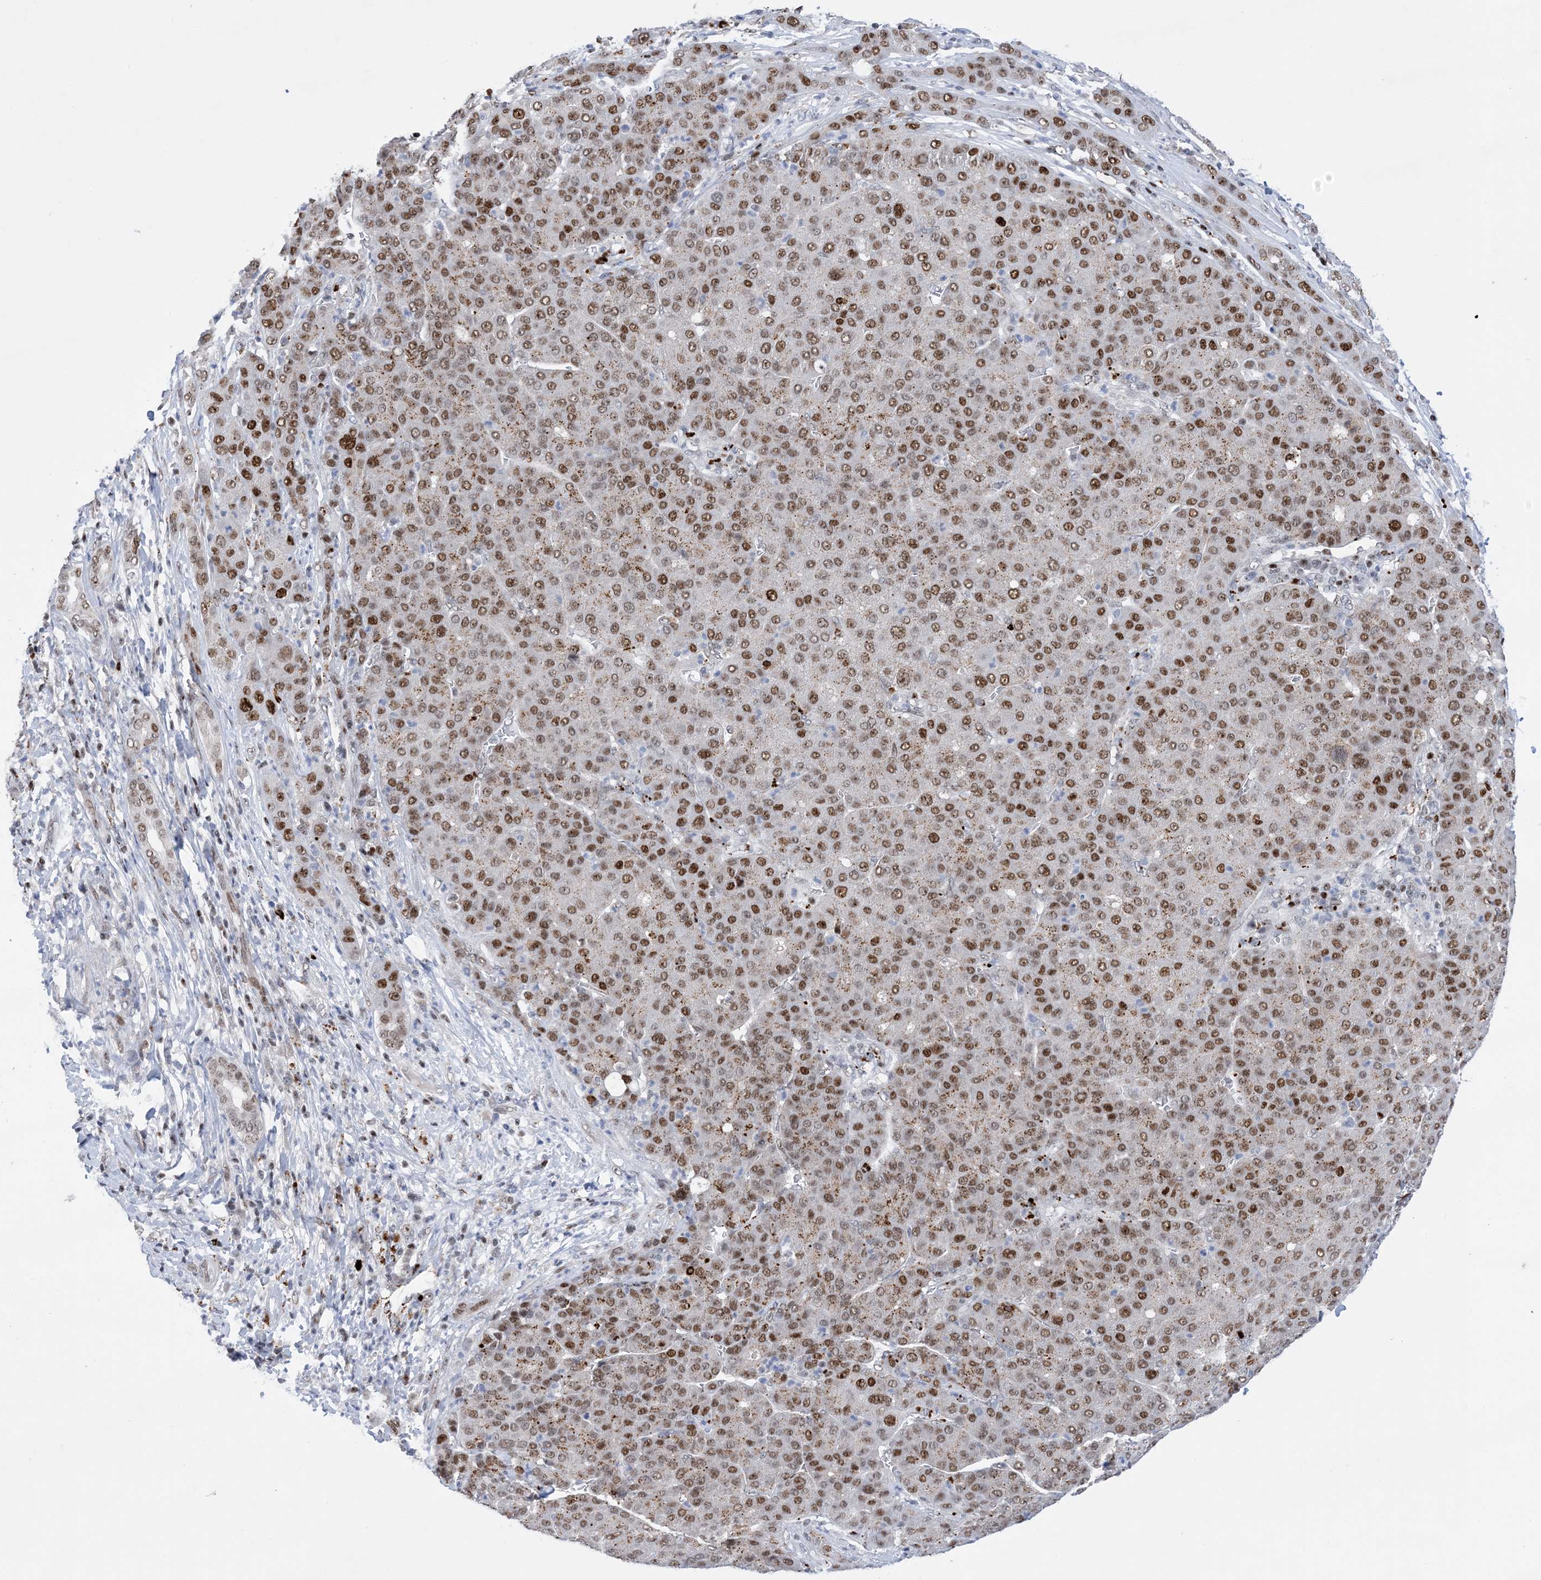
{"staining": {"intensity": "moderate", "quantity": ">75%", "location": "nuclear"}, "tissue": "liver cancer", "cell_type": "Tumor cells", "image_type": "cancer", "snomed": [{"axis": "morphology", "description": "Carcinoma, Hepatocellular, NOS"}, {"axis": "topography", "description": "Liver"}], "caption": "Approximately >75% of tumor cells in human hepatocellular carcinoma (liver) reveal moderate nuclear protein expression as visualized by brown immunohistochemical staining.", "gene": "TSPYL1", "patient": {"sex": "male", "age": 65}}